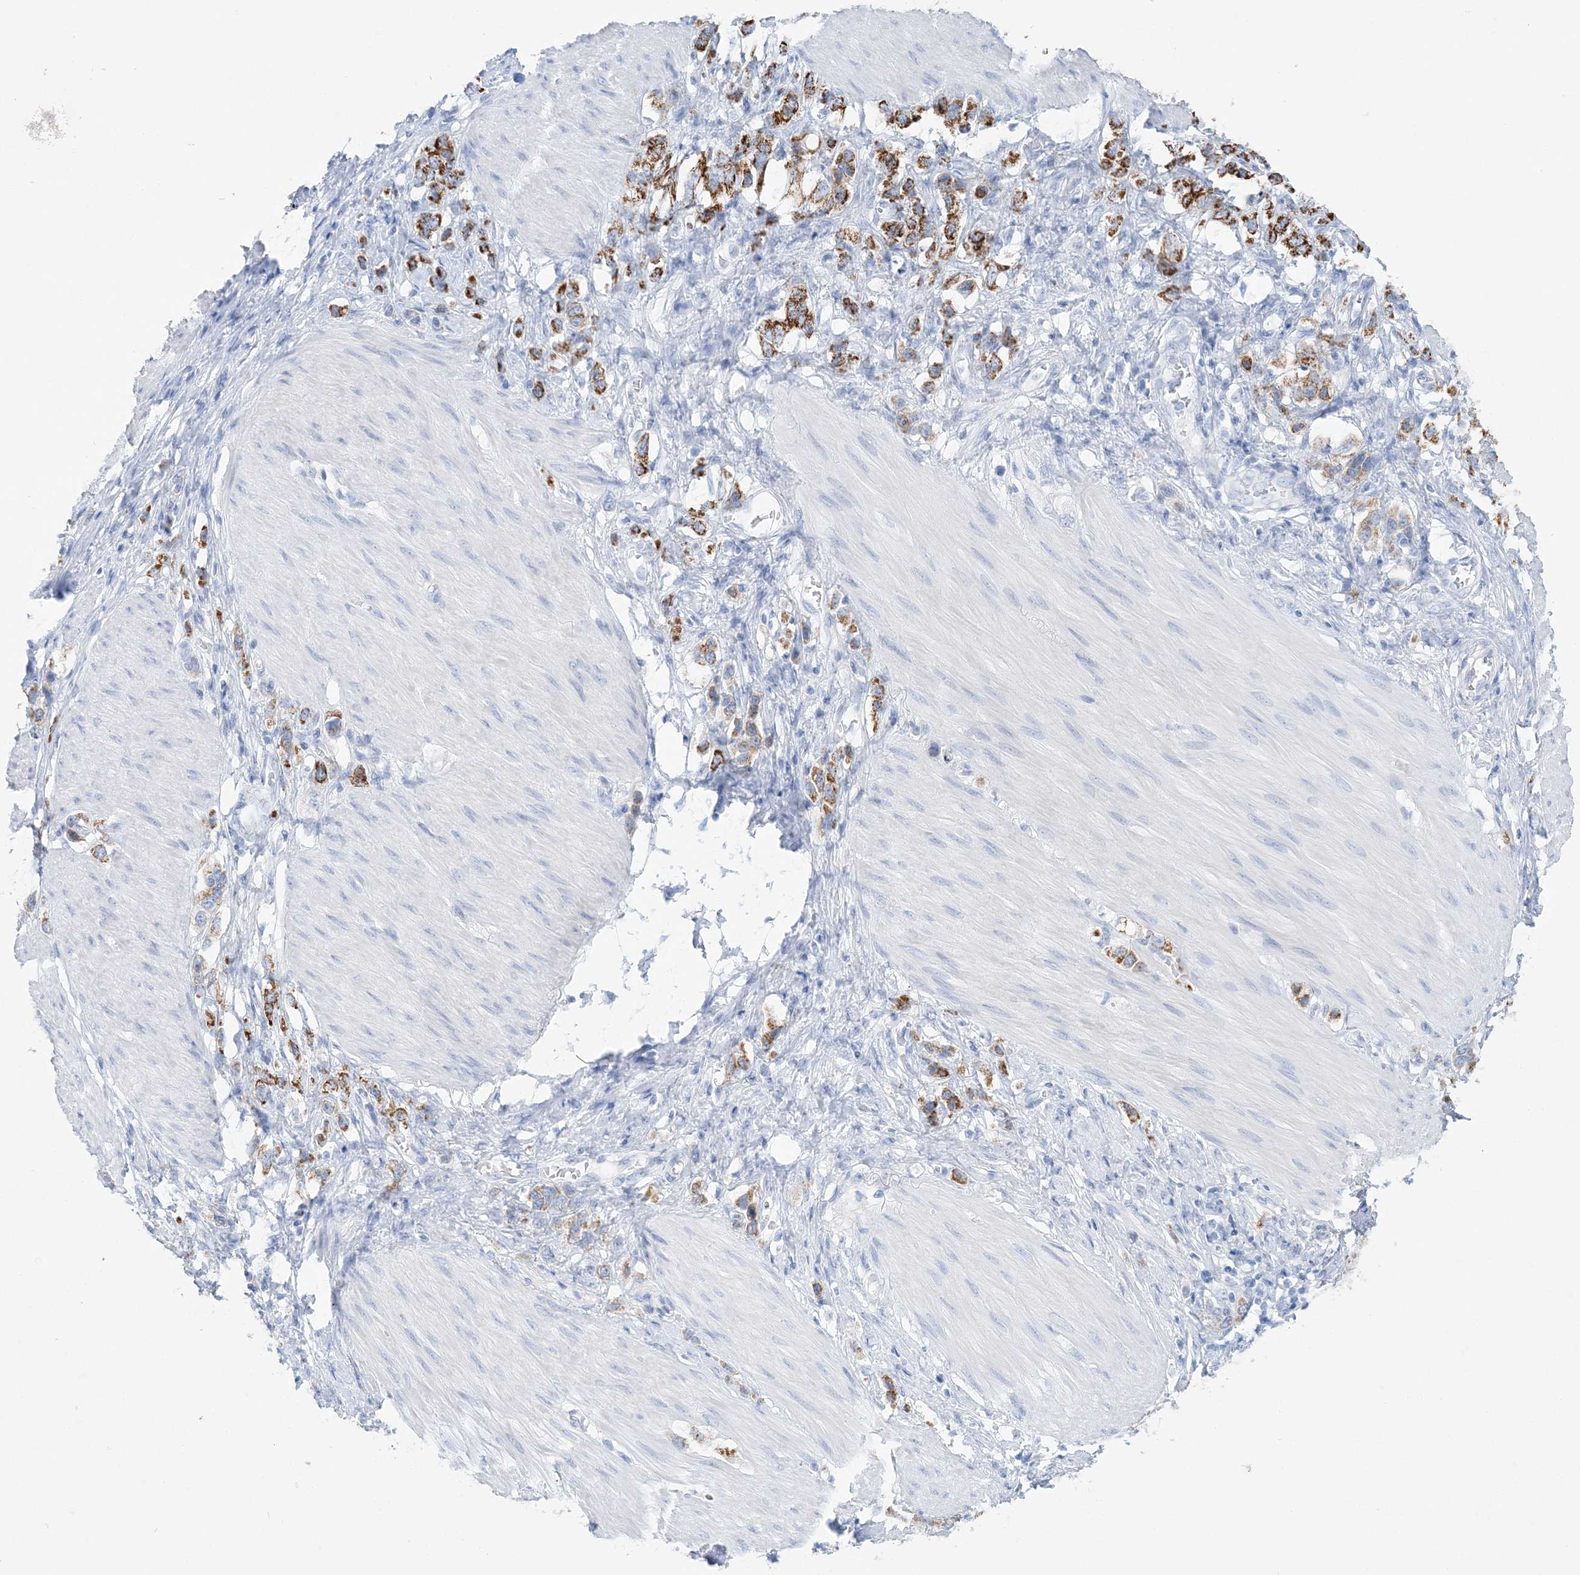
{"staining": {"intensity": "strong", "quantity": "25%-75%", "location": "cytoplasmic/membranous"}, "tissue": "stomach cancer", "cell_type": "Tumor cells", "image_type": "cancer", "snomed": [{"axis": "morphology", "description": "Adenocarcinoma, NOS"}, {"axis": "topography", "description": "Stomach"}], "caption": "Protein staining of stomach adenocarcinoma tissue exhibits strong cytoplasmic/membranous staining in approximately 25%-75% of tumor cells. (IHC, brightfield microscopy, high magnification).", "gene": "HMGCS1", "patient": {"sex": "female", "age": 65}}